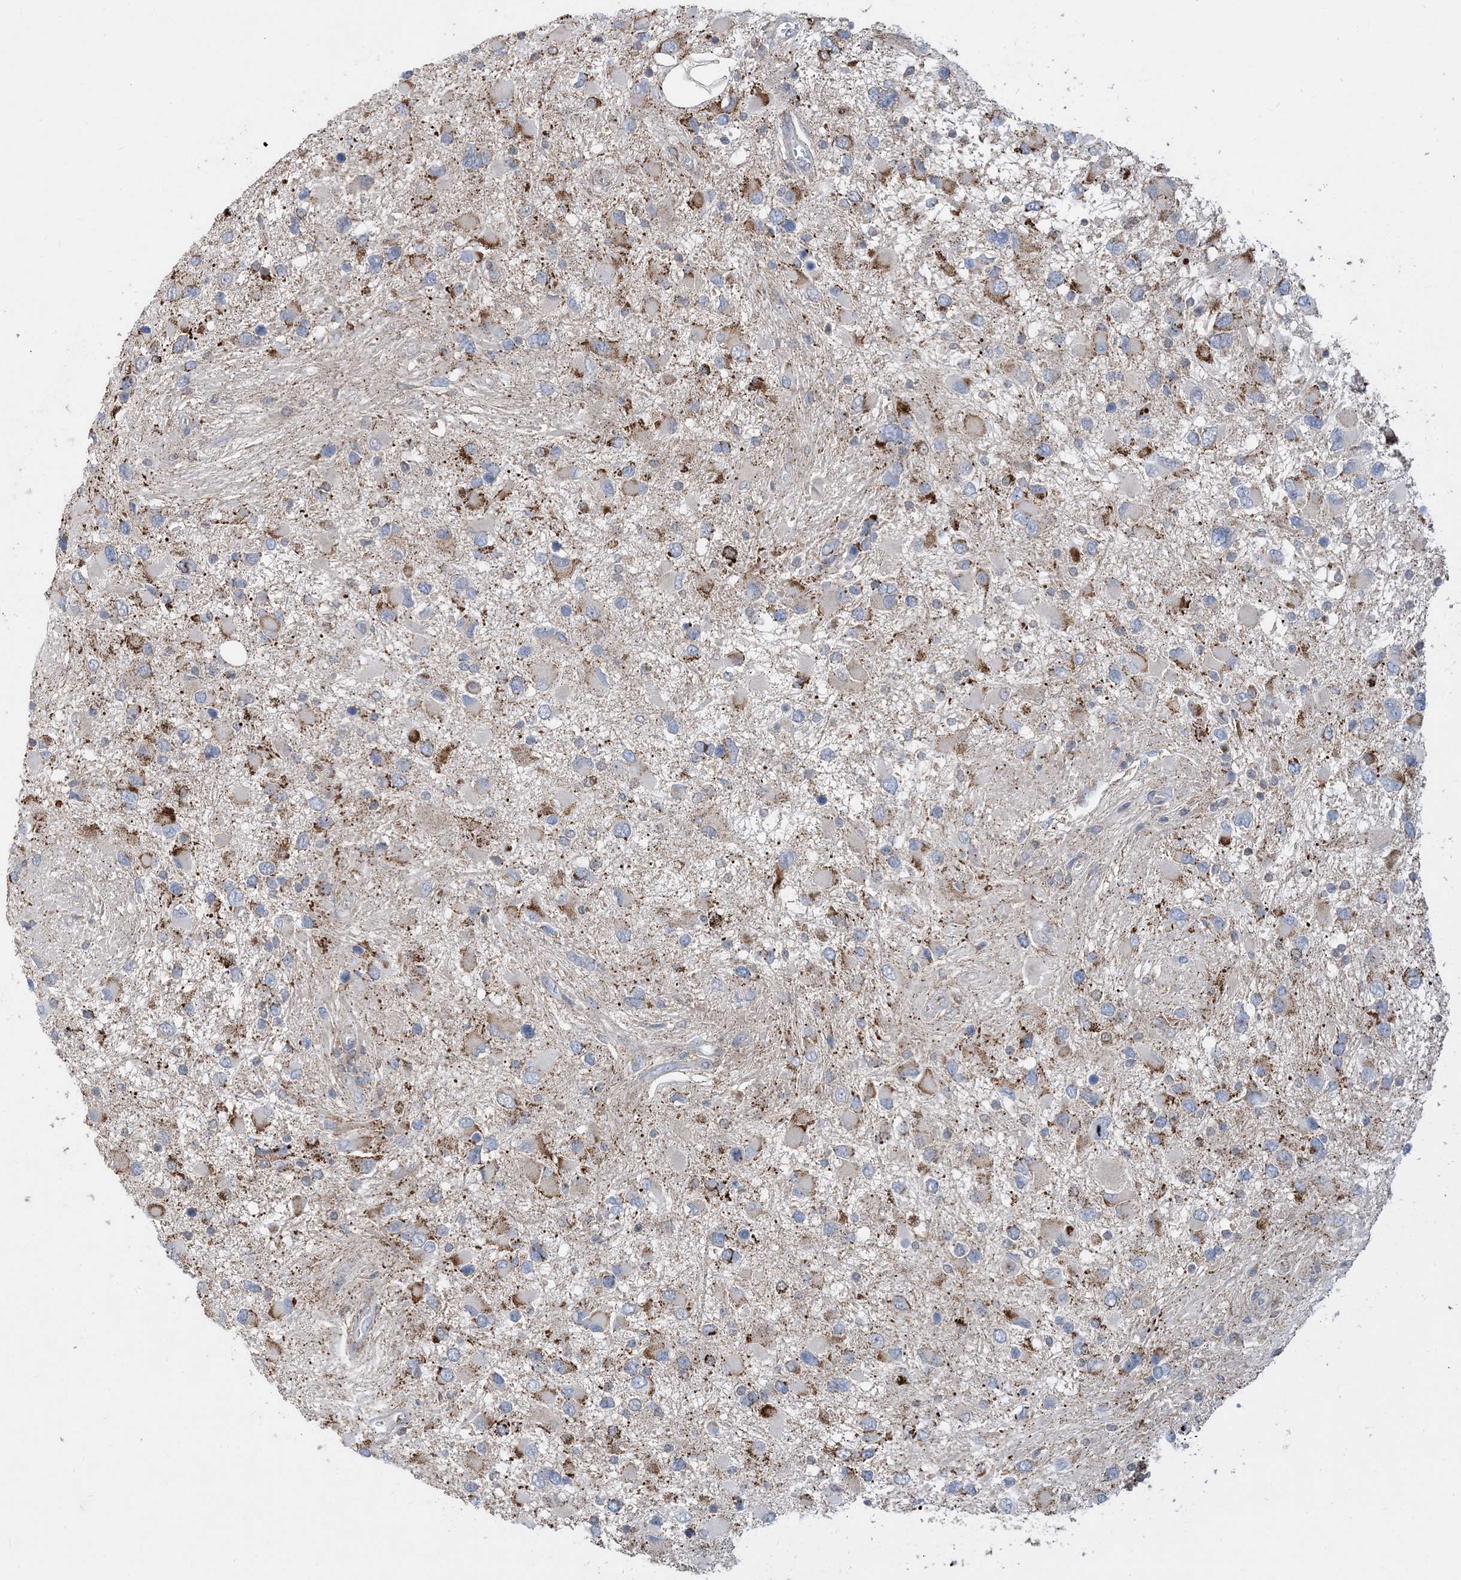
{"staining": {"intensity": "moderate", "quantity": "<25%", "location": "cytoplasmic/membranous"}, "tissue": "glioma", "cell_type": "Tumor cells", "image_type": "cancer", "snomed": [{"axis": "morphology", "description": "Glioma, malignant, High grade"}, {"axis": "topography", "description": "Brain"}], "caption": "DAB (3,3'-diaminobenzidine) immunohistochemical staining of human glioma exhibits moderate cytoplasmic/membranous protein expression in approximately <25% of tumor cells.", "gene": "ECHDC1", "patient": {"sex": "male", "age": 53}}